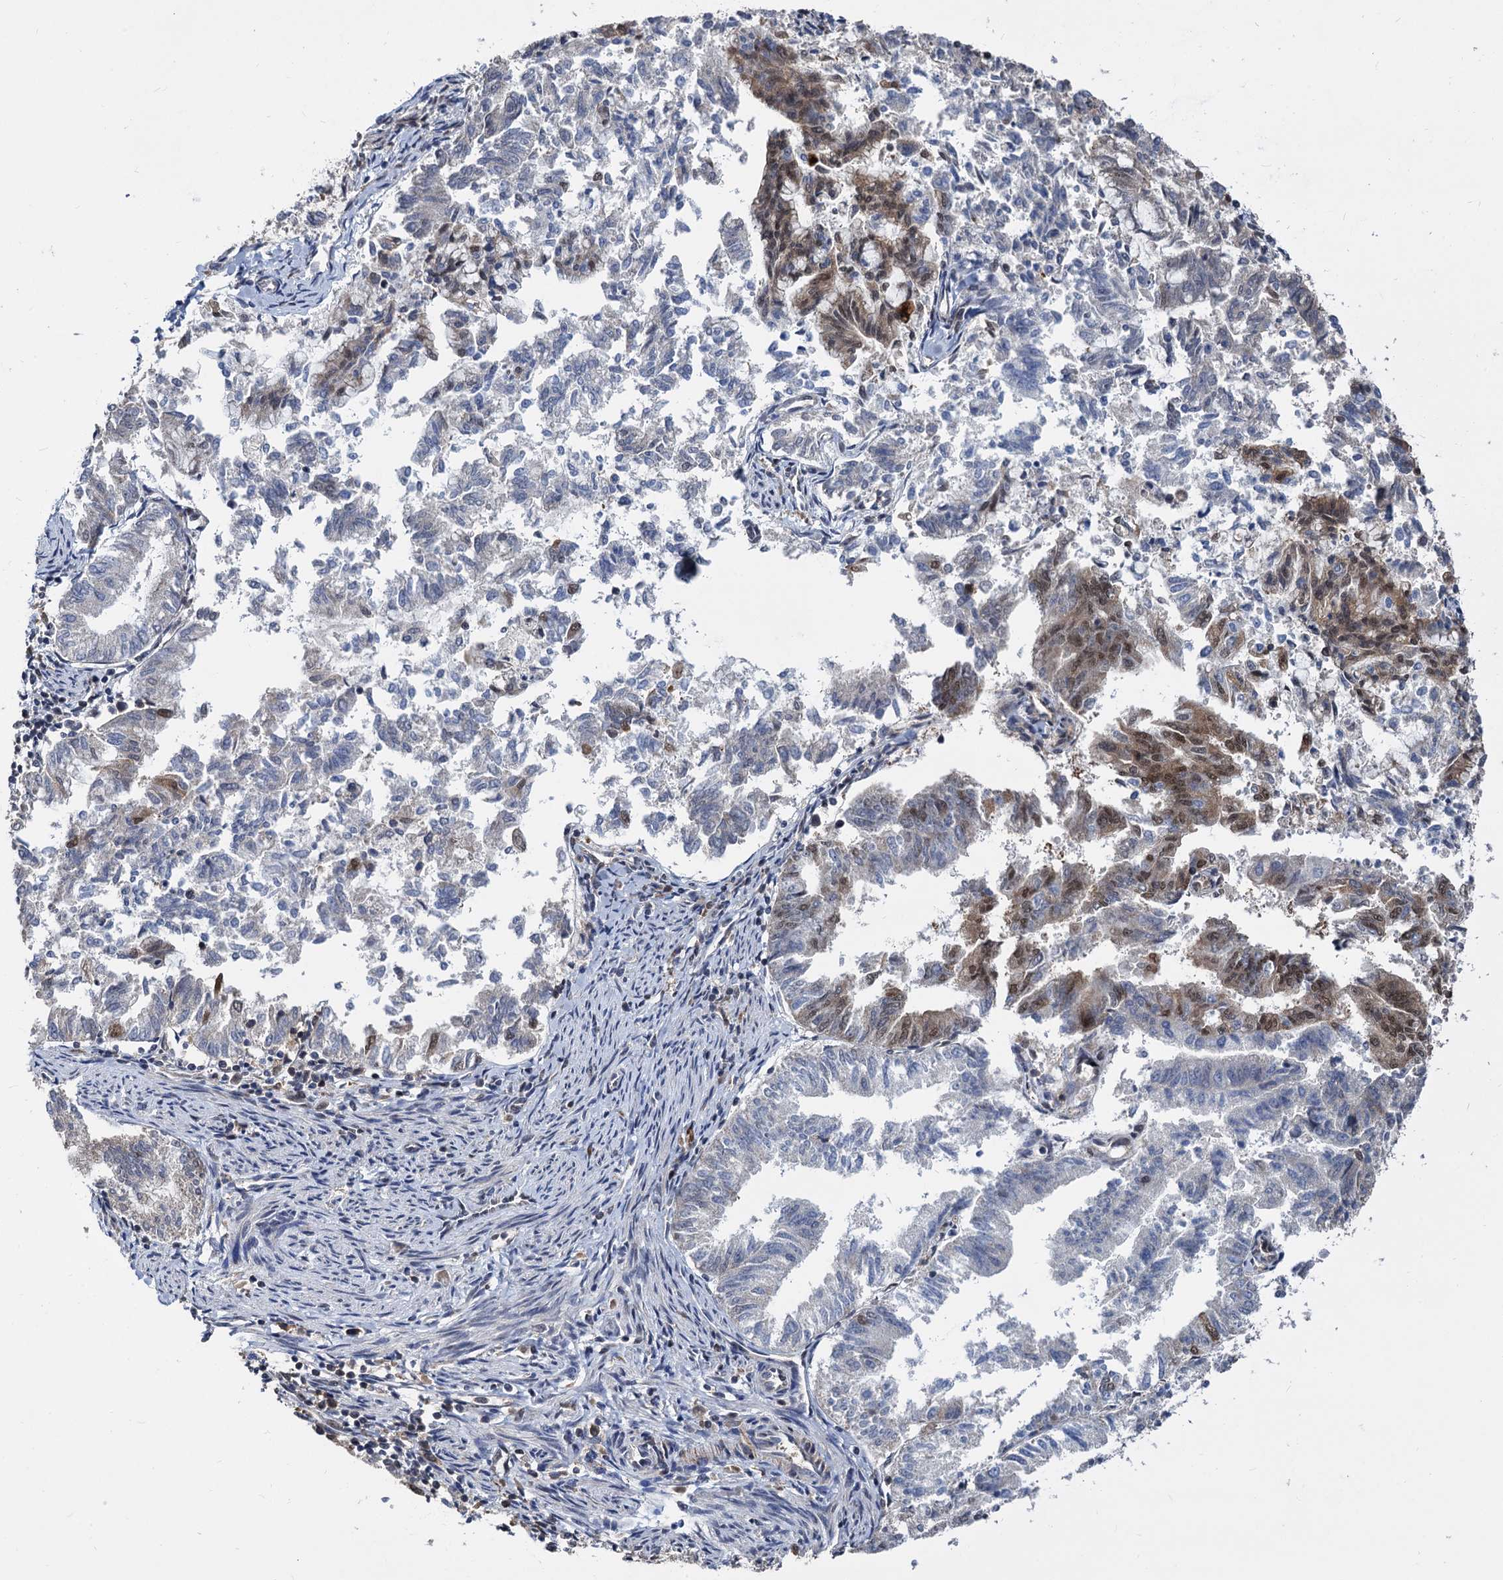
{"staining": {"intensity": "moderate", "quantity": "<25%", "location": "nuclear"}, "tissue": "endometrial cancer", "cell_type": "Tumor cells", "image_type": "cancer", "snomed": [{"axis": "morphology", "description": "Adenocarcinoma, NOS"}, {"axis": "topography", "description": "Endometrium"}], "caption": "Endometrial adenocarcinoma tissue demonstrates moderate nuclear staining in about <25% of tumor cells", "gene": "PSMD4", "patient": {"sex": "female", "age": 79}}